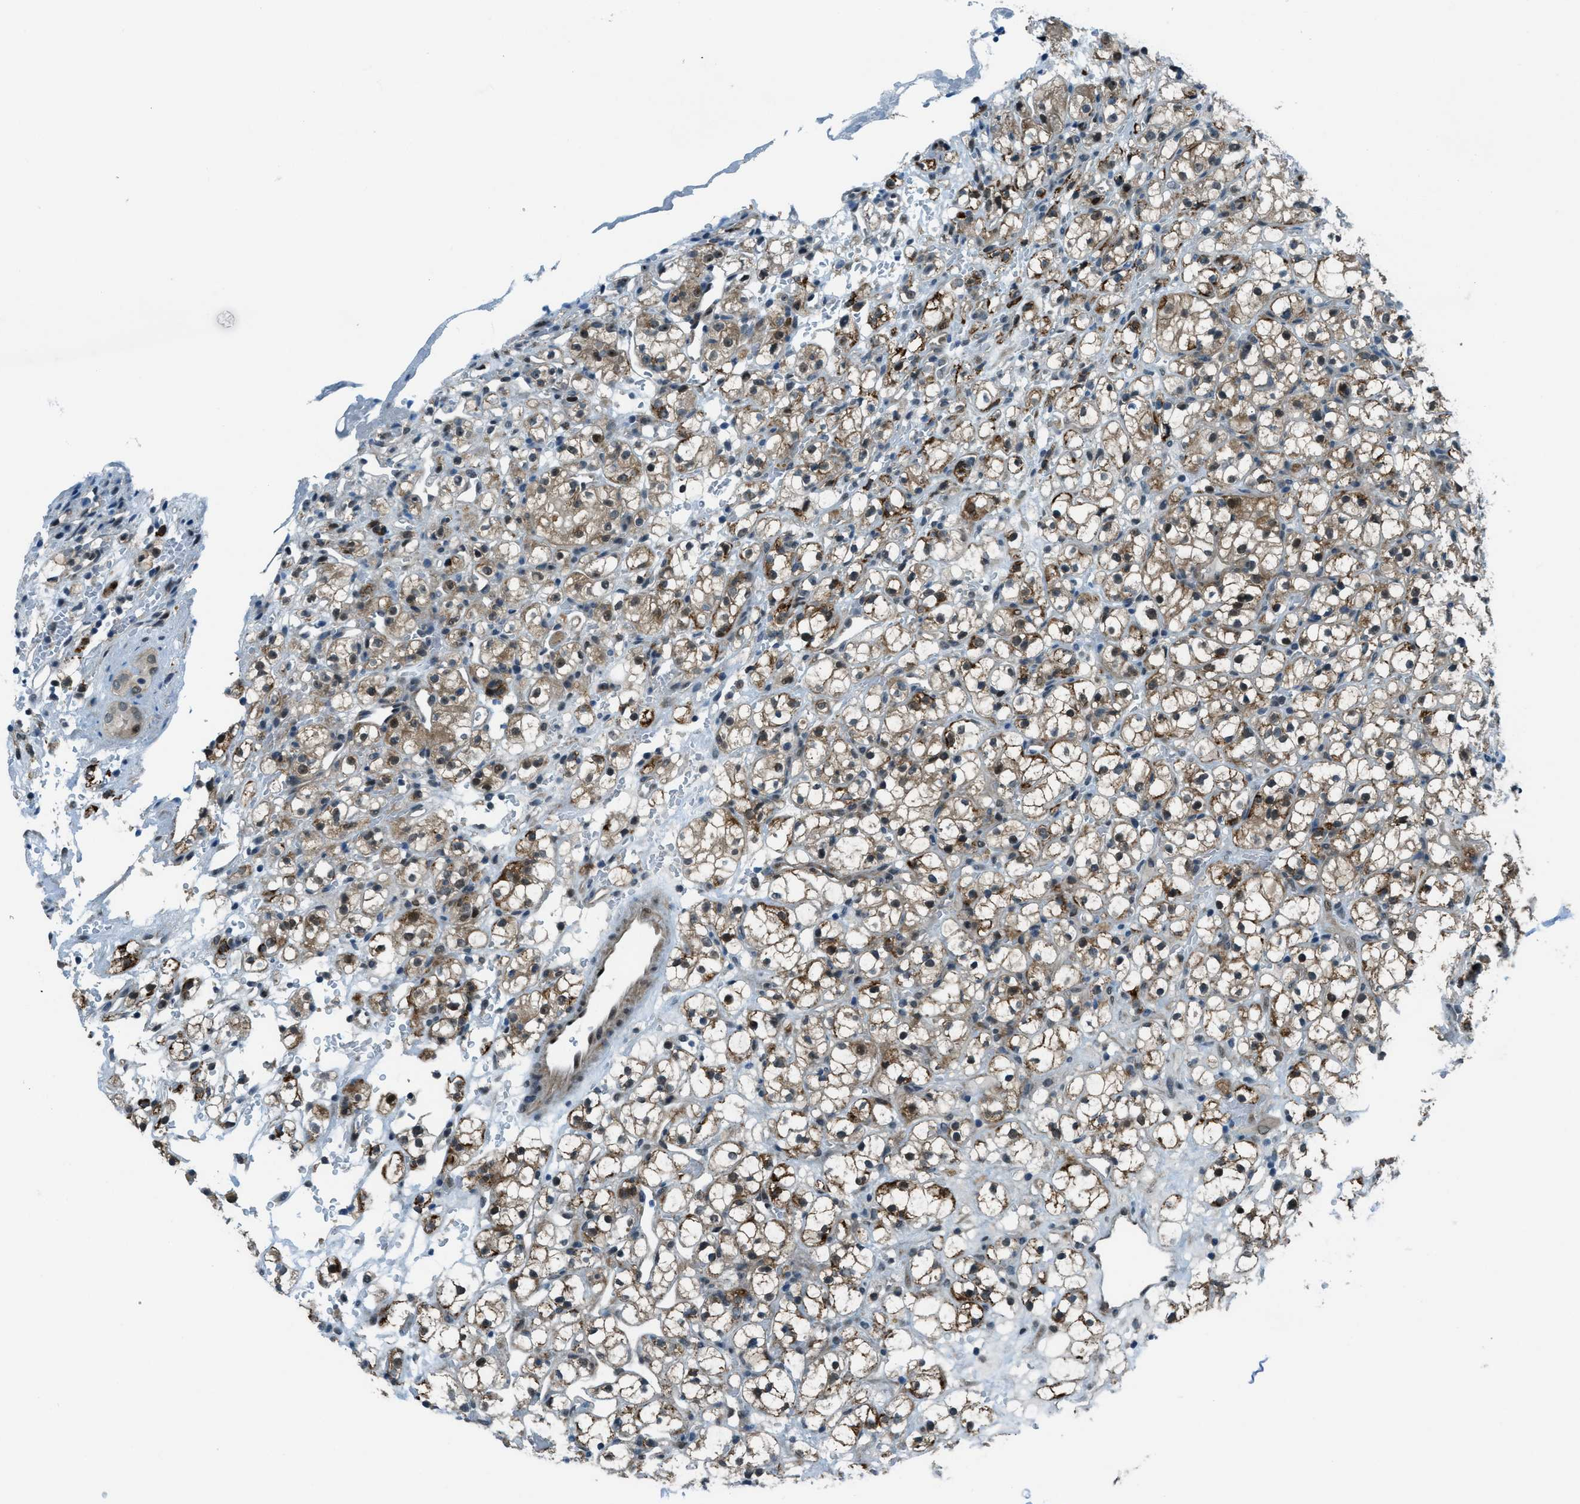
{"staining": {"intensity": "moderate", "quantity": "25%-75%", "location": "cytoplasmic/membranous,nuclear"}, "tissue": "renal cancer", "cell_type": "Tumor cells", "image_type": "cancer", "snomed": [{"axis": "morphology", "description": "Adenocarcinoma, NOS"}, {"axis": "topography", "description": "Kidney"}], "caption": "Moderate cytoplasmic/membranous and nuclear staining is seen in approximately 25%-75% of tumor cells in renal adenocarcinoma.", "gene": "NPEPL1", "patient": {"sex": "male", "age": 61}}